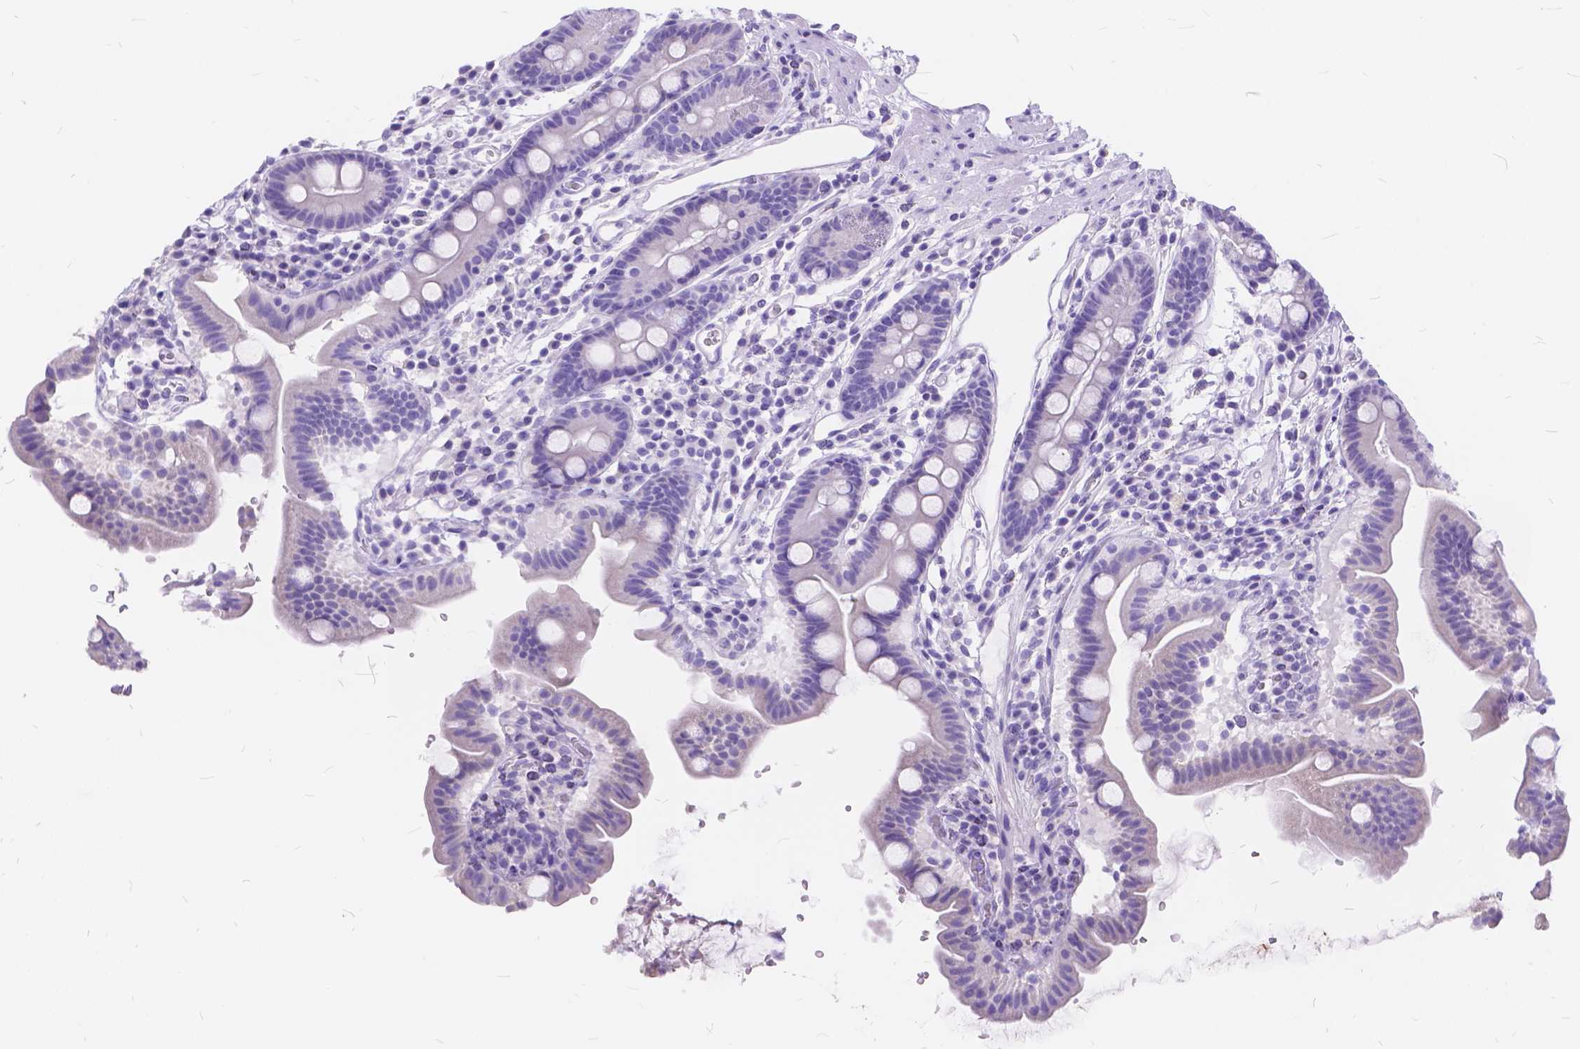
{"staining": {"intensity": "negative", "quantity": "none", "location": "none"}, "tissue": "small intestine", "cell_type": "Glandular cells", "image_type": "normal", "snomed": [{"axis": "morphology", "description": "Normal tissue, NOS"}, {"axis": "topography", "description": "Small intestine"}], "caption": "Glandular cells show no significant protein staining in unremarkable small intestine. The staining was performed using DAB to visualize the protein expression in brown, while the nuclei were stained in blue with hematoxylin (Magnification: 20x).", "gene": "FOXL2", "patient": {"sex": "male", "age": 26}}